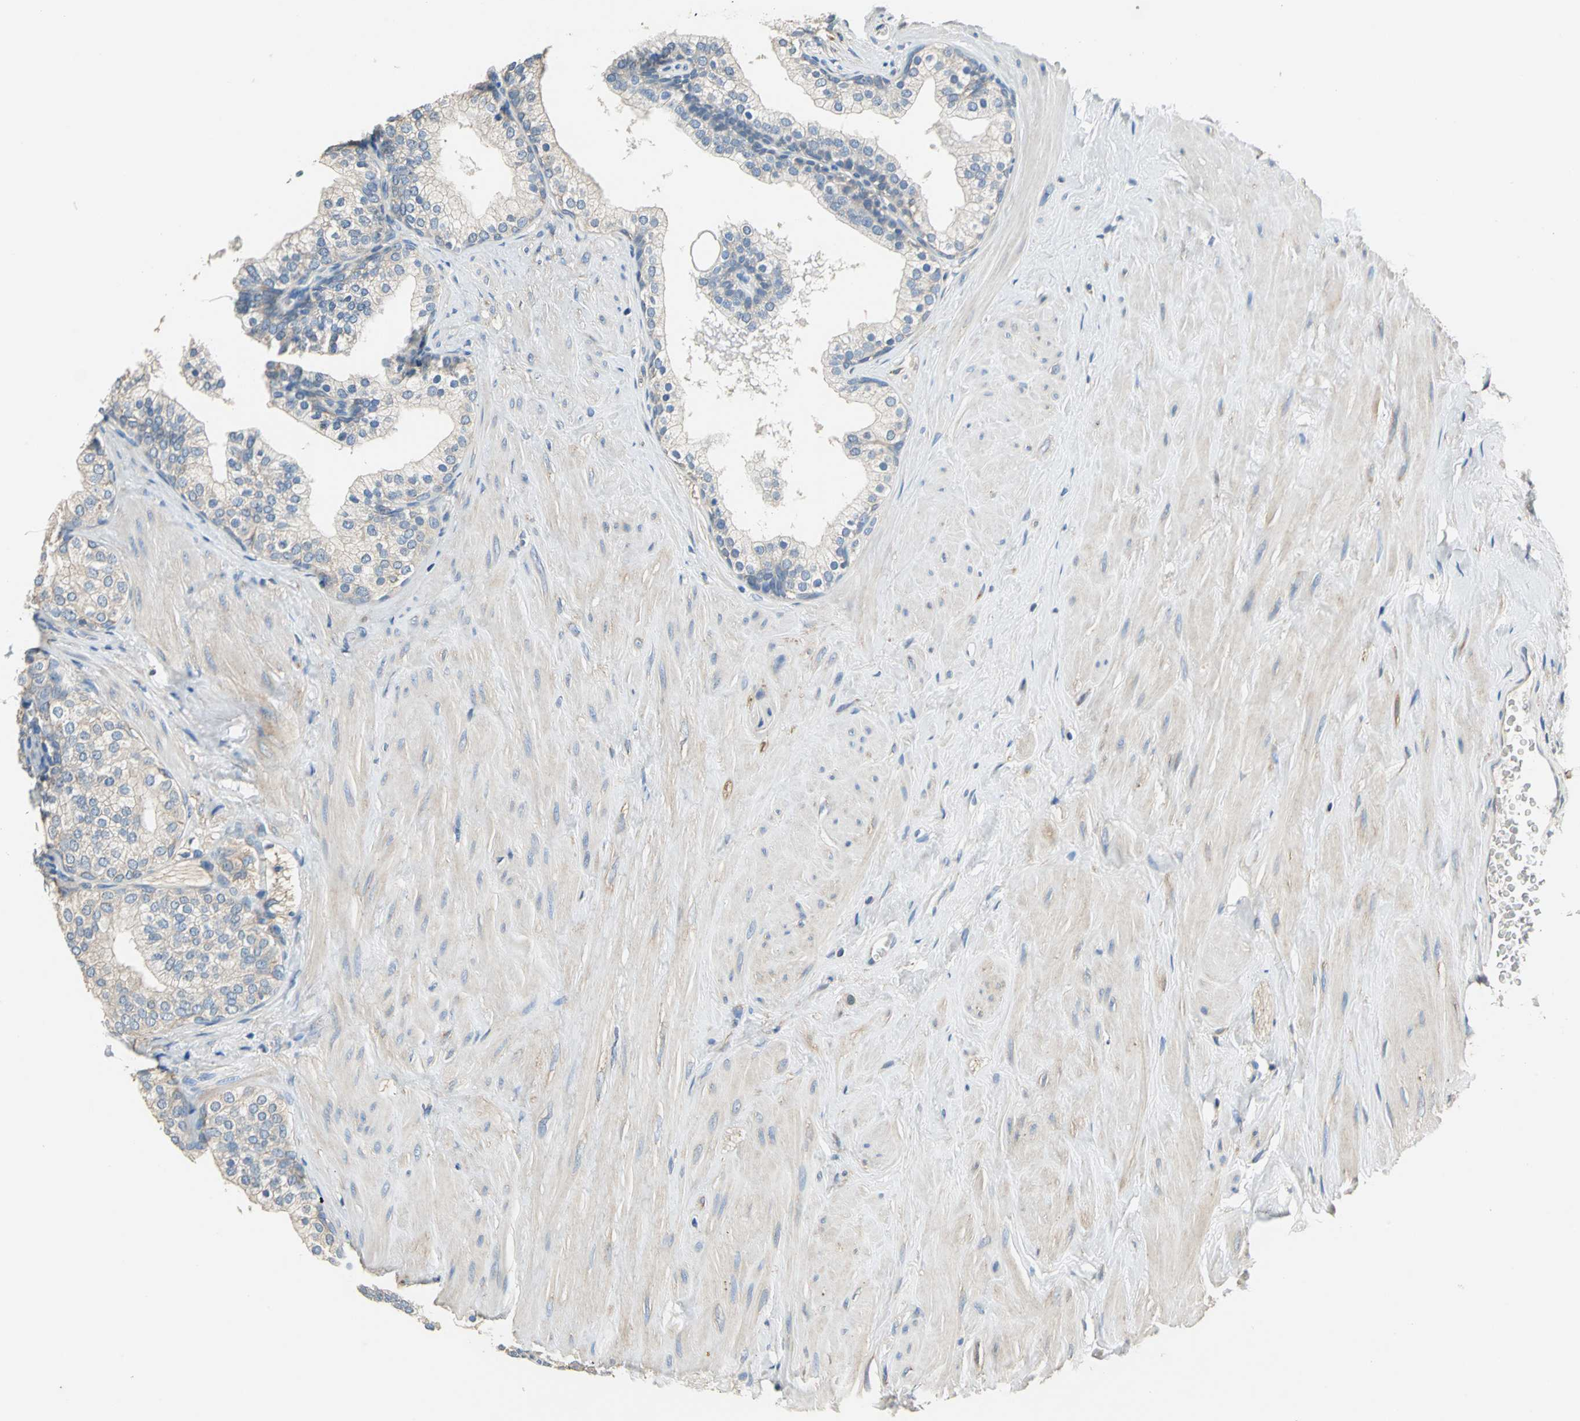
{"staining": {"intensity": "negative", "quantity": "none", "location": "none"}, "tissue": "prostate", "cell_type": "Glandular cells", "image_type": "normal", "snomed": [{"axis": "morphology", "description": "Normal tissue, NOS"}, {"axis": "topography", "description": "Prostate"}], "caption": "Image shows no protein positivity in glandular cells of normal prostate.", "gene": "PRKCA", "patient": {"sex": "male", "age": 60}}